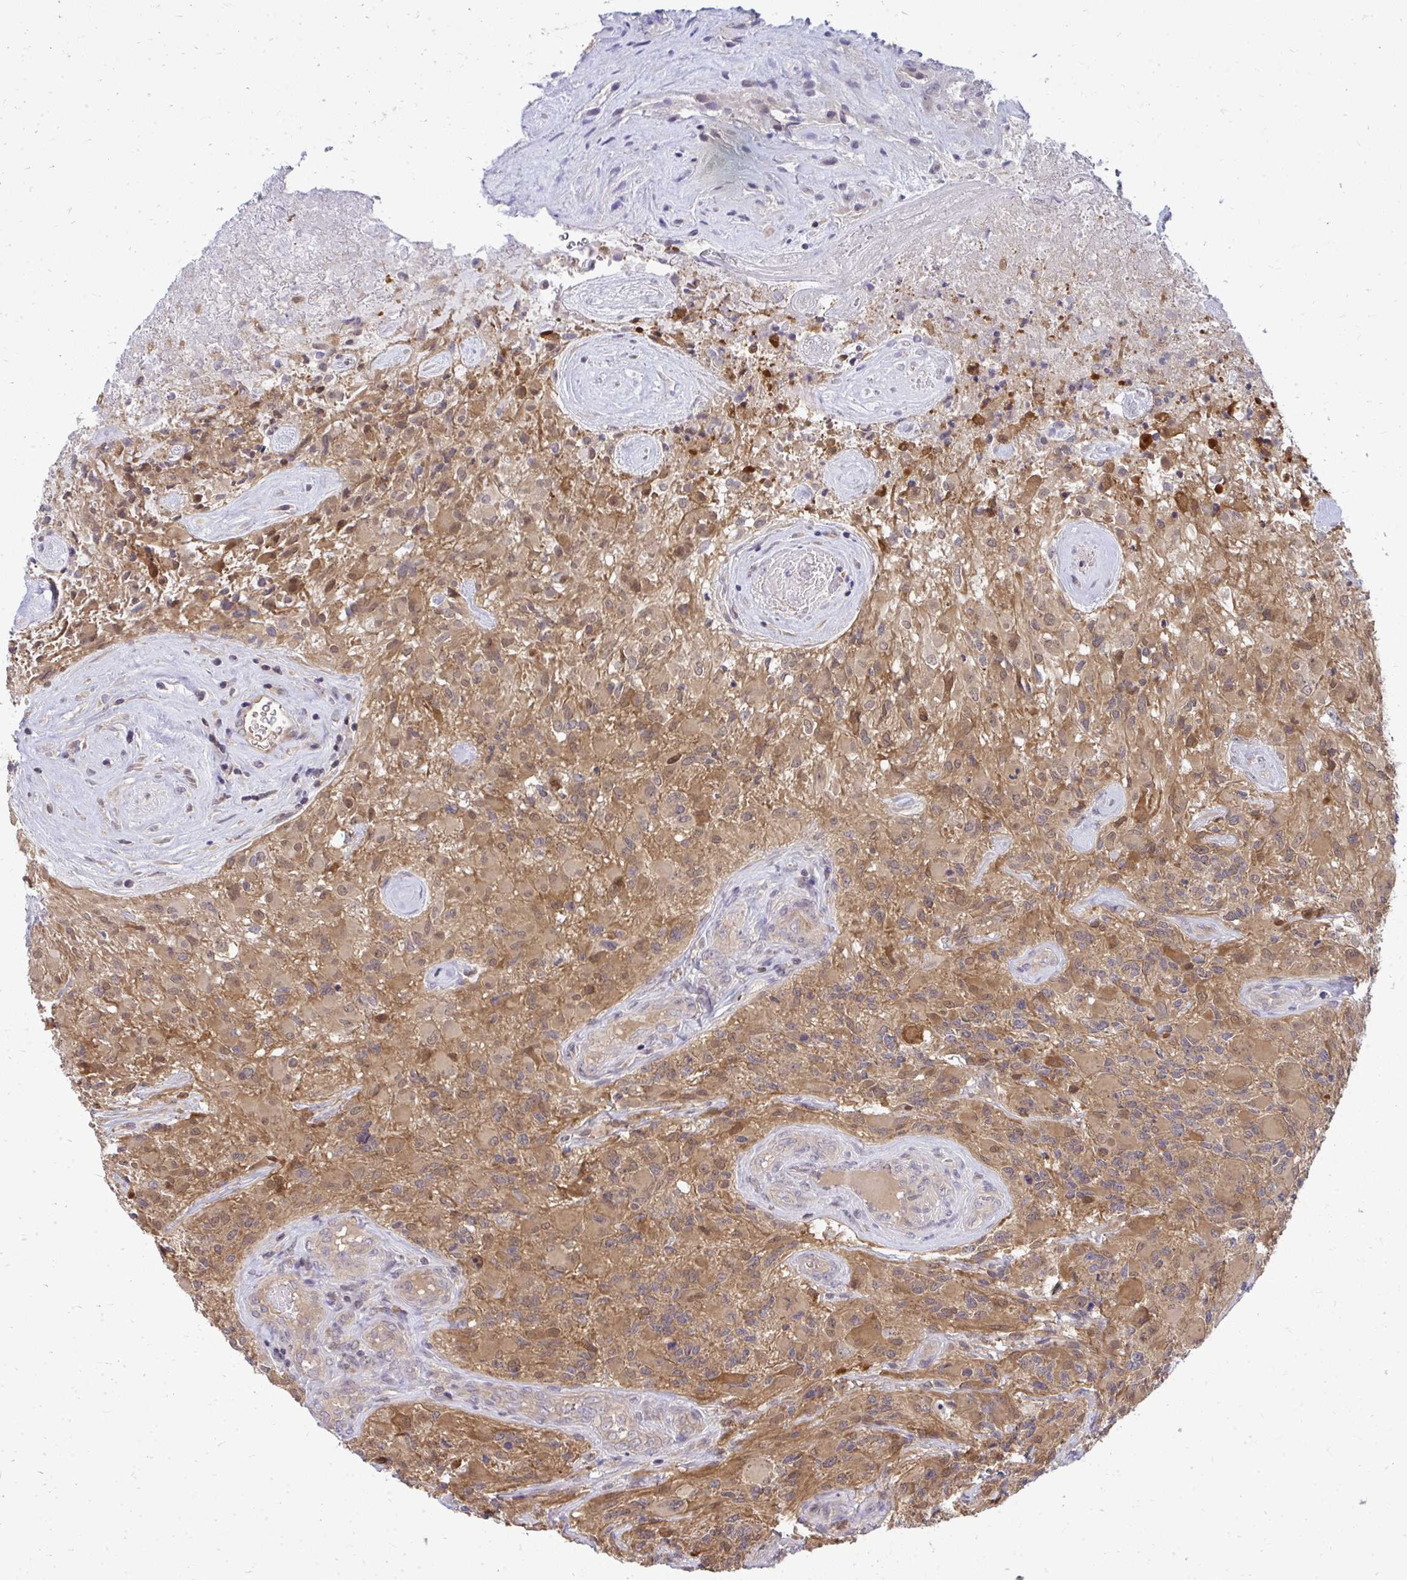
{"staining": {"intensity": "weak", "quantity": ">75%", "location": "cytoplasmic/membranous"}, "tissue": "glioma", "cell_type": "Tumor cells", "image_type": "cancer", "snomed": [{"axis": "morphology", "description": "Glioma, malignant, High grade"}, {"axis": "topography", "description": "Brain"}], "caption": "The immunohistochemical stain shows weak cytoplasmic/membranous staining in tumor cells of glioma tissue.", "gene": "HDHD2", "patient": {"sex": "female", "age": 65}}